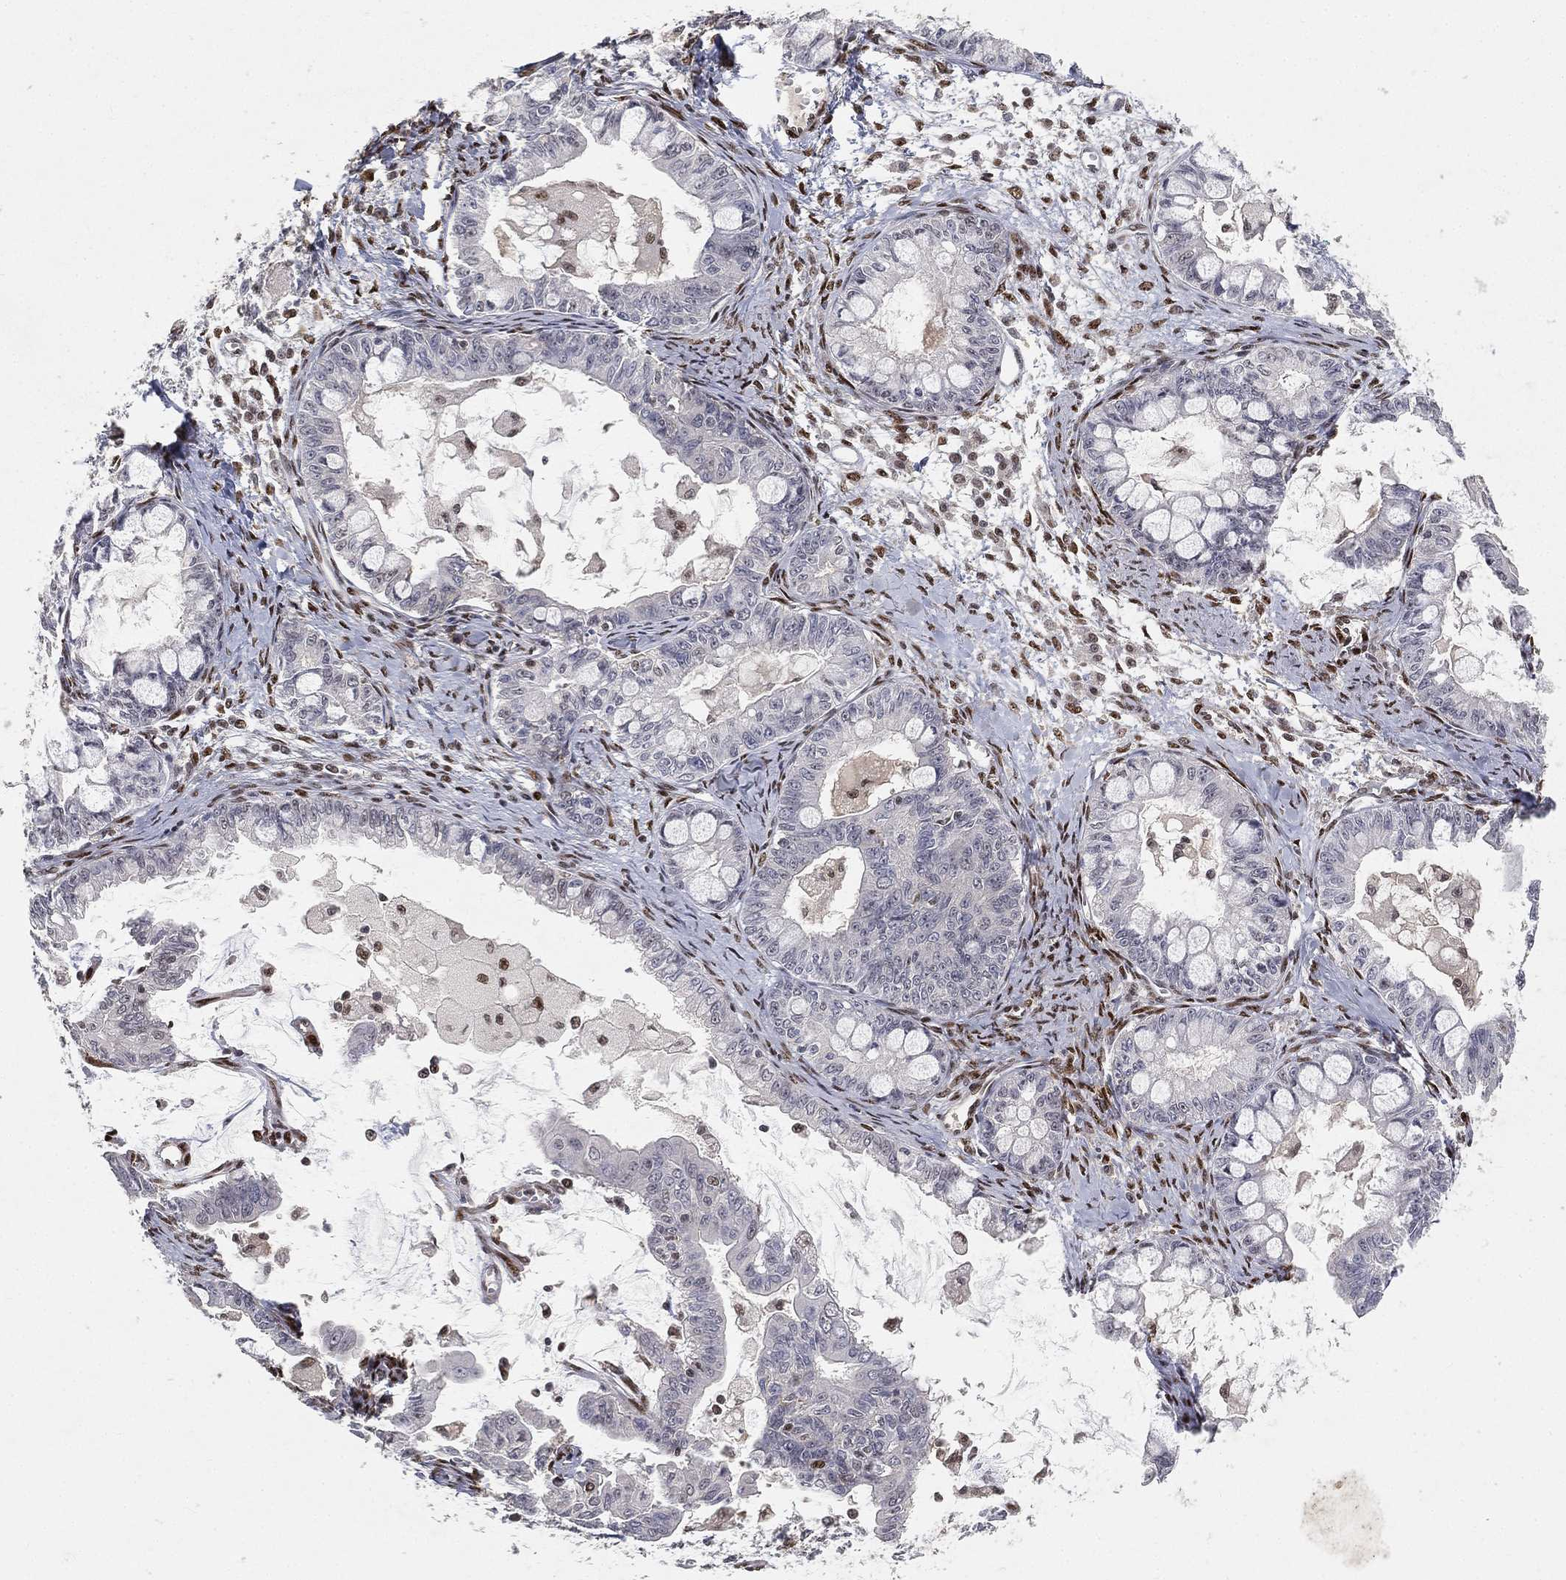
{"staining": {"intensity": "negative", "quantity": "none", "location": "none"}, "tissue": "ovarian cancer", "cell_type": "Tumor cells", "image_type": "cancer", "snomed": [{"axis": "morphology", "description": "Cystadenocarcinoma, mucinous, NOS"}, {"axis": "topography", "description": "Ovary"}], "caption": "Ovarian cancer (mucinous cystadenocarcinoma) was stained to show a protein in brown. There is no significant staining in tumor cells. (DAB (3,3'-diaminobenzidine) IHC visualized using brightfield microscopy, high magnification).", "gene": "CRTC3", "patient": {"sex": "female", "age": 63}}